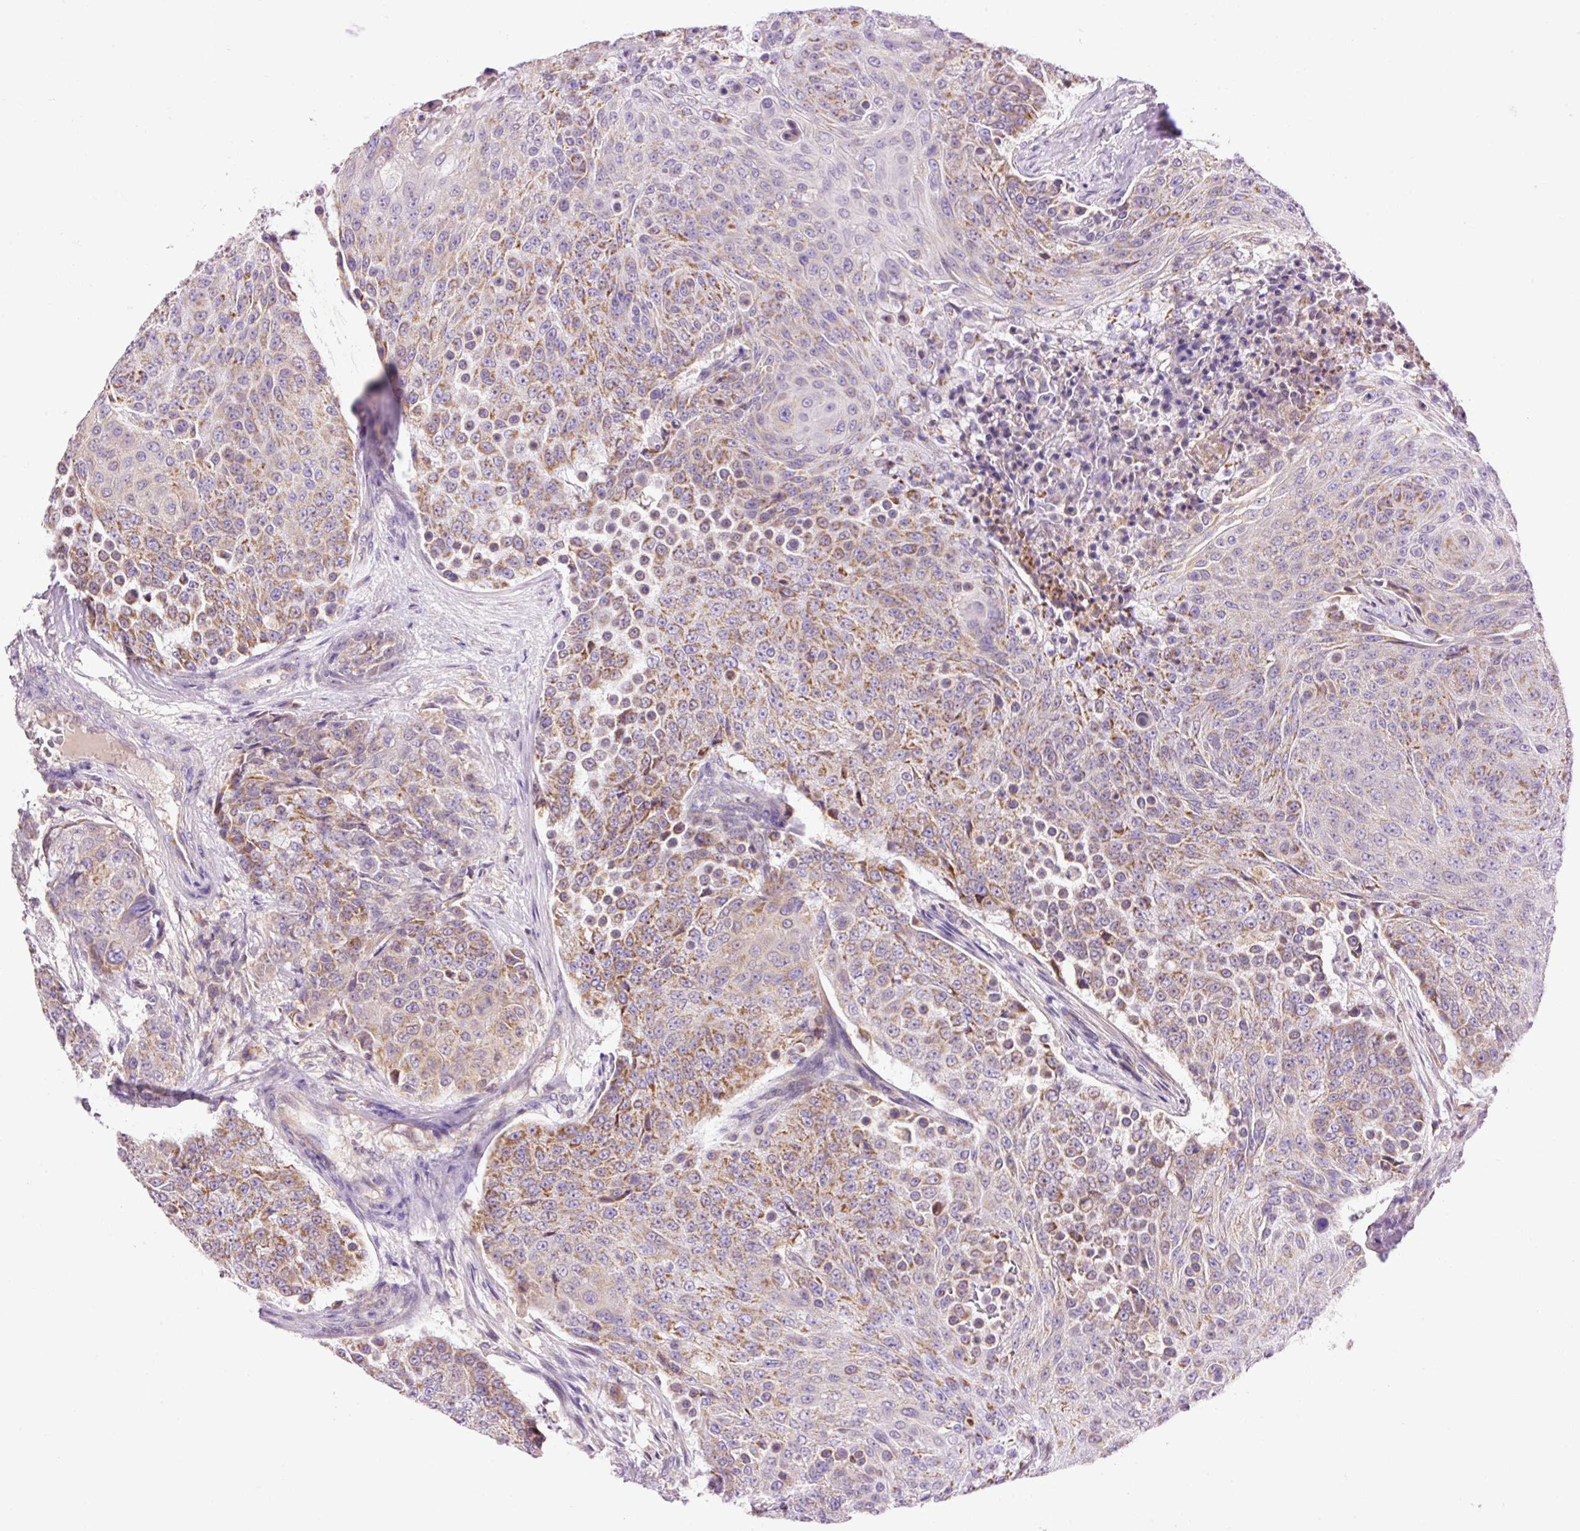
{"staining": {"intensity": "moderate", "quantity": "25%-75%", "location": "cytoplasmic/membranous"}, "tissue": "urothelial cancer", "cell_type": "Tumor cells", "image_type": "cancer", "snomed": [{"axis": "morphology", "description": "Urothelial carcinoma, High grade"}, {"axis": "topography", "description": "Urinary bladder"}], "caption": "About 25%-75% of tumor cells in human urothelial carcinoma (high-grade) display moderate cytoplasmic/membranous protein positivity as visualized by brown immunohistochemical staining.", "gene": "IMMT", "patient": {"sex": "female", "age": 63}}